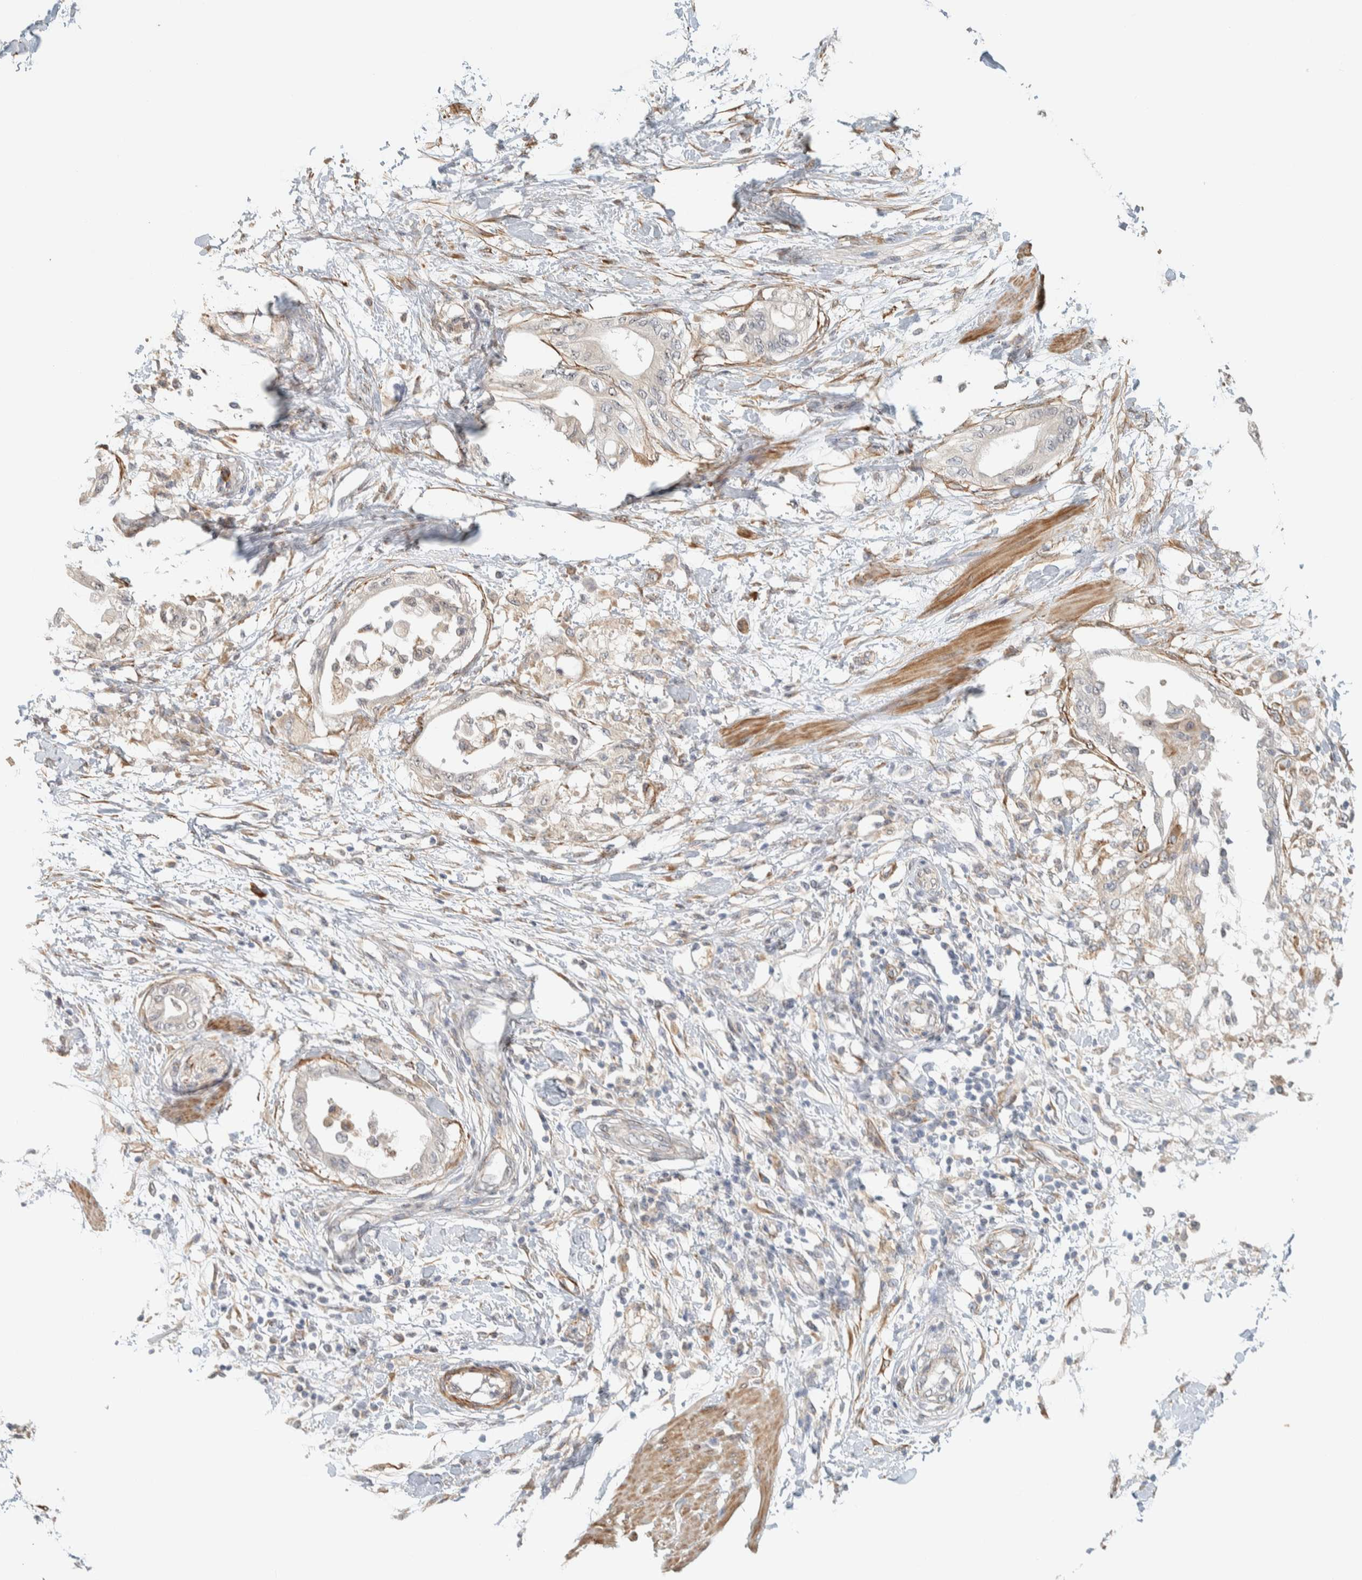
{"staining": {"intensity": "negative", "quantity": "none", "location": "none"}, "tissue": "pancreatic cancer", "cell_type": "Tumor cells", "image_type": "cancer", "snomed": [{"axis": "morphology", "description": "Normal tissue, NOS"}, {"axis": "morphology", "description": "Adenocarcinoma, NOS"}, {"axis": "topography", "description": "Pancreas"}, {"axis": "topography", "description": "Duodenum"}], "caption": "Image shows no significant protein positivity in tumor cells of pancreatic cancer (adenocarcinoma). (DAB (3,3'-diaminobenzidine) IHC, high magnification).", "gene": "KLHL40", "patient": {"sex": "female", "age": 60}}